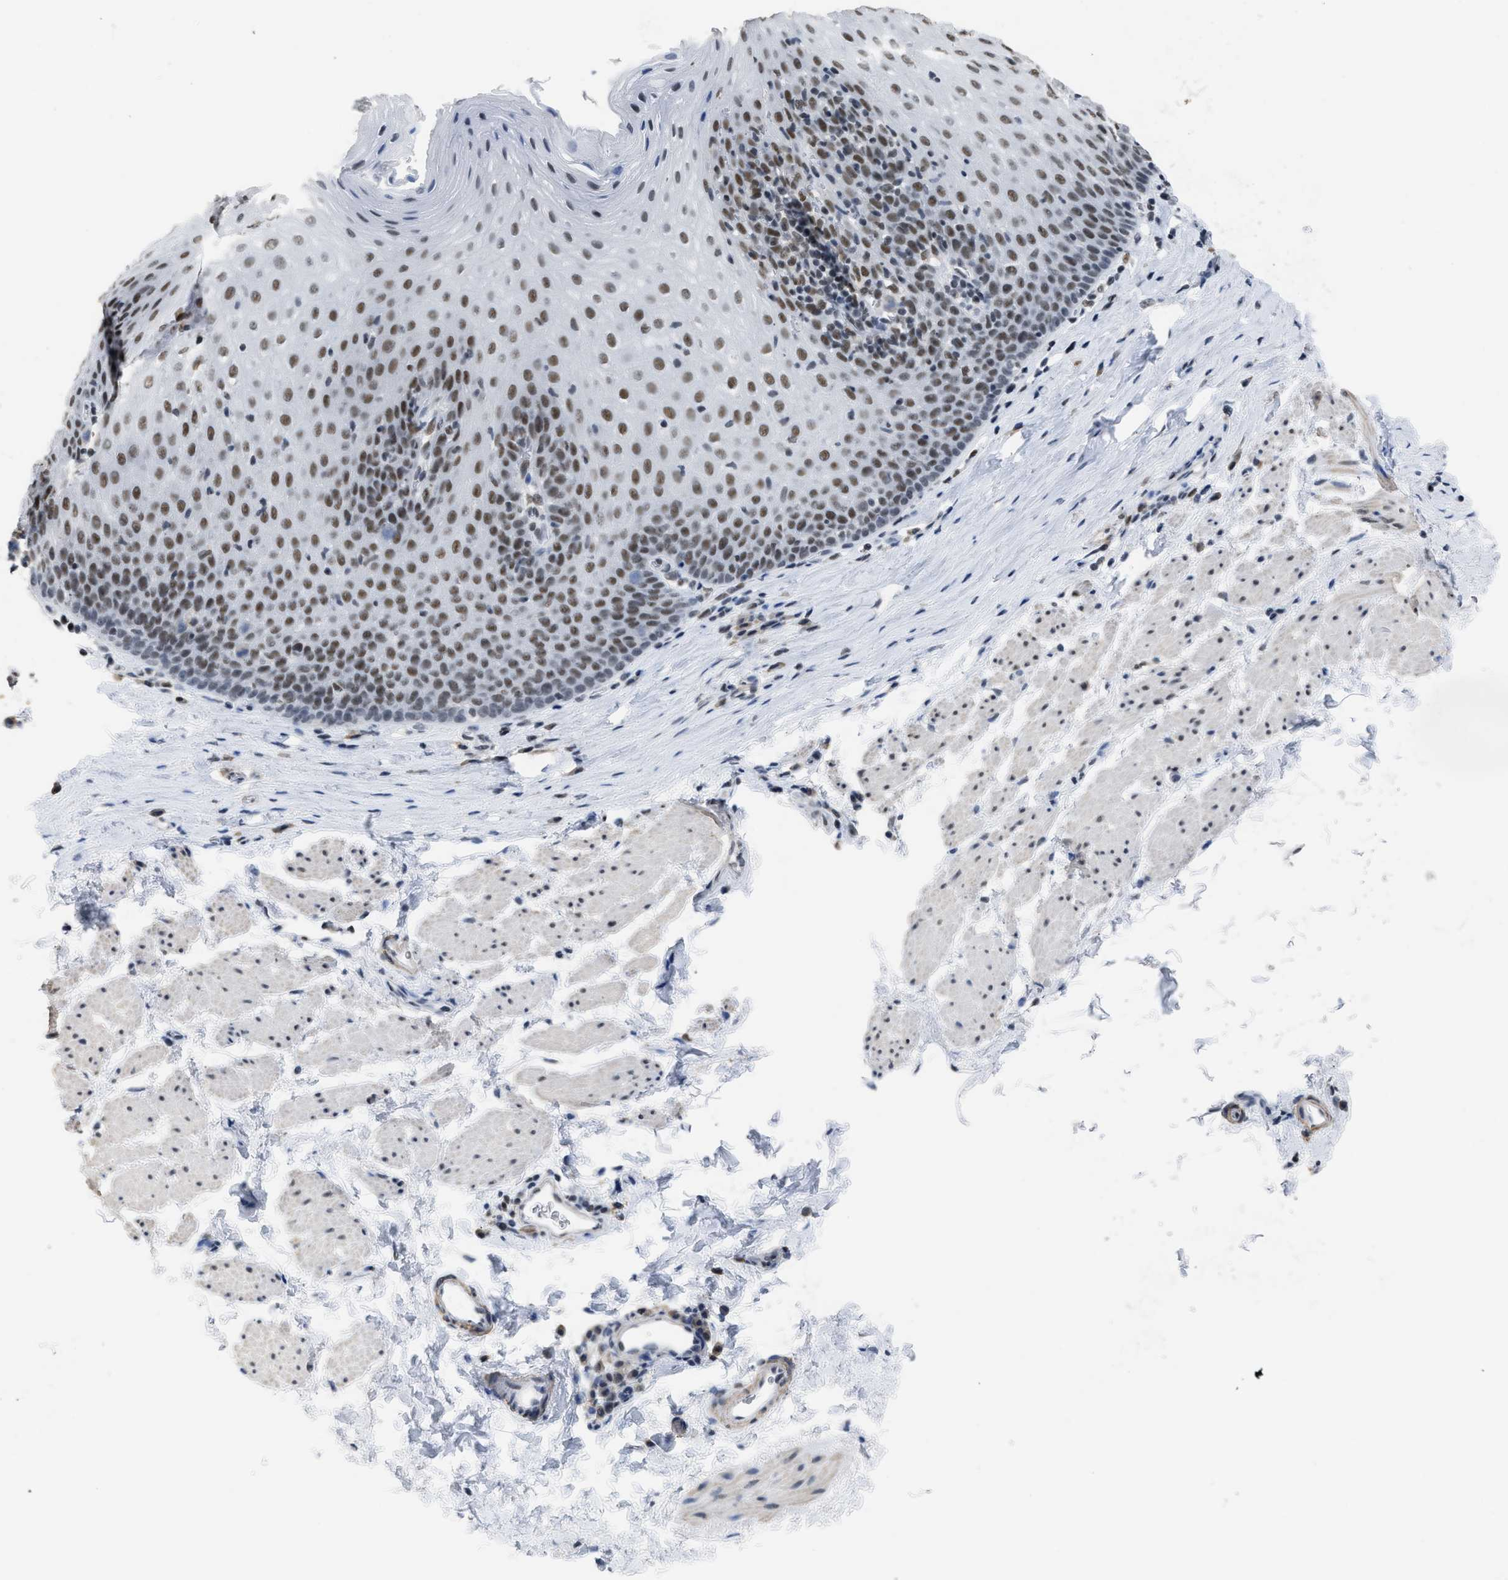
{"staining": {"intensity": "strong", "quantity": ">75%", "location": "nuclear"}, "tissue": "esophagus", "cell_type": "Squamous epithelial cells", "image_type": "normal", "snomed": [{"axis": "morphology", "description": "Normal tissue, NOS"}, {"axis": "topography", "description": "Esophagus"}], "caption": "IHC (DAB (3,3'-diaminobenzidine)) staining of normal human esophagus displays strong nuclear protein expression in about >75% of squamous epithelial cells.", "gene": "SCAF4", "patient": {"sex": "female", "age": 61}}